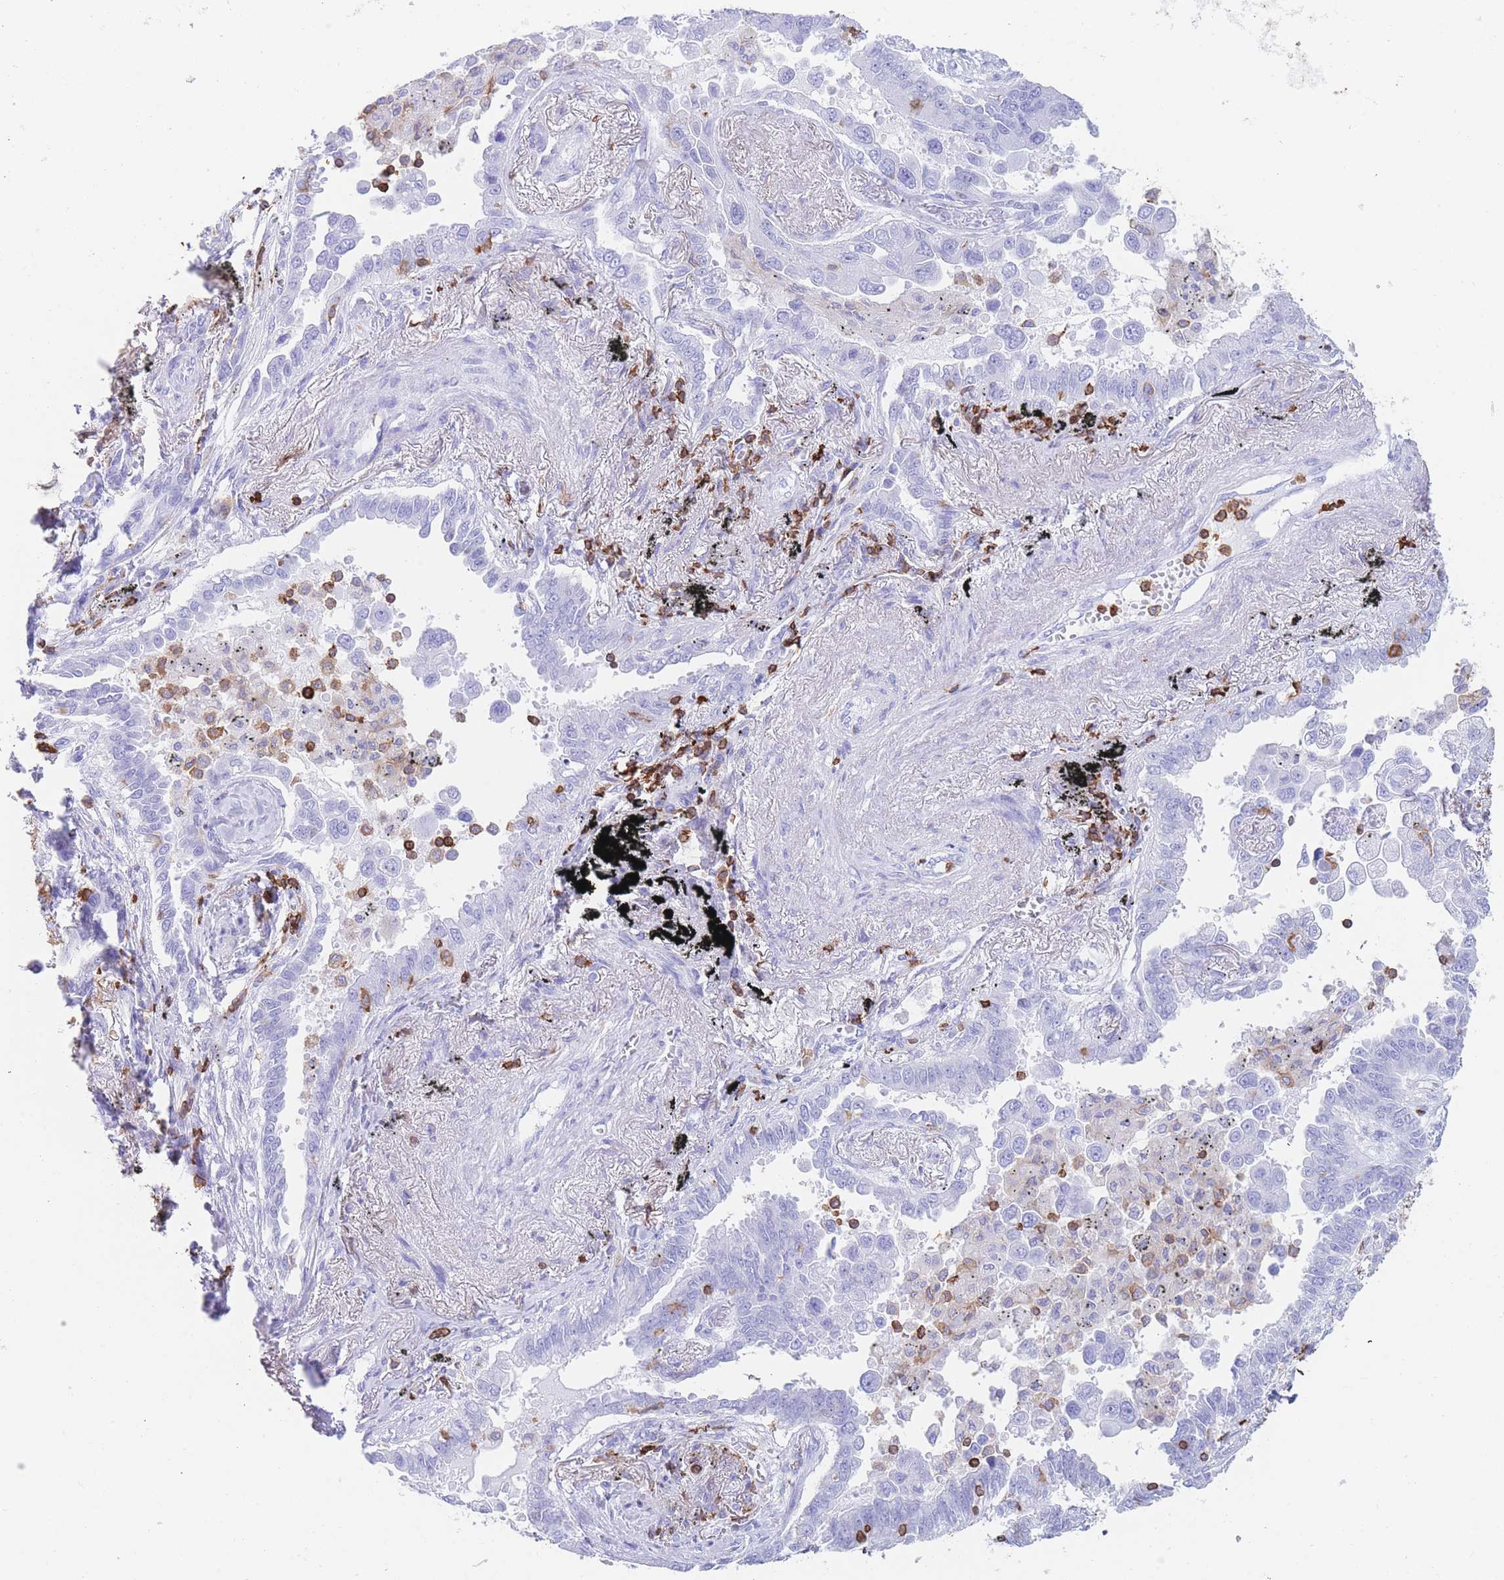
{"staining": {"intensity": "negative", "quantity": "none", "location": "none"}, "tissue": "lung cancer", "cell_type": "Tumor cells", "image_type": "cancer", "snomed": [{"axis": "morphology", "description": "Adenocarcinoma, NOS"}, {"axis": "topography", "description": "Lung"}], "caption": "Immunohistochemical staining of human lung cancer (adenocarcinoma) displays no significant expression in tumor cells.", "gene": "CORO1A", "patient": {"sex": "male", "age": 67}}